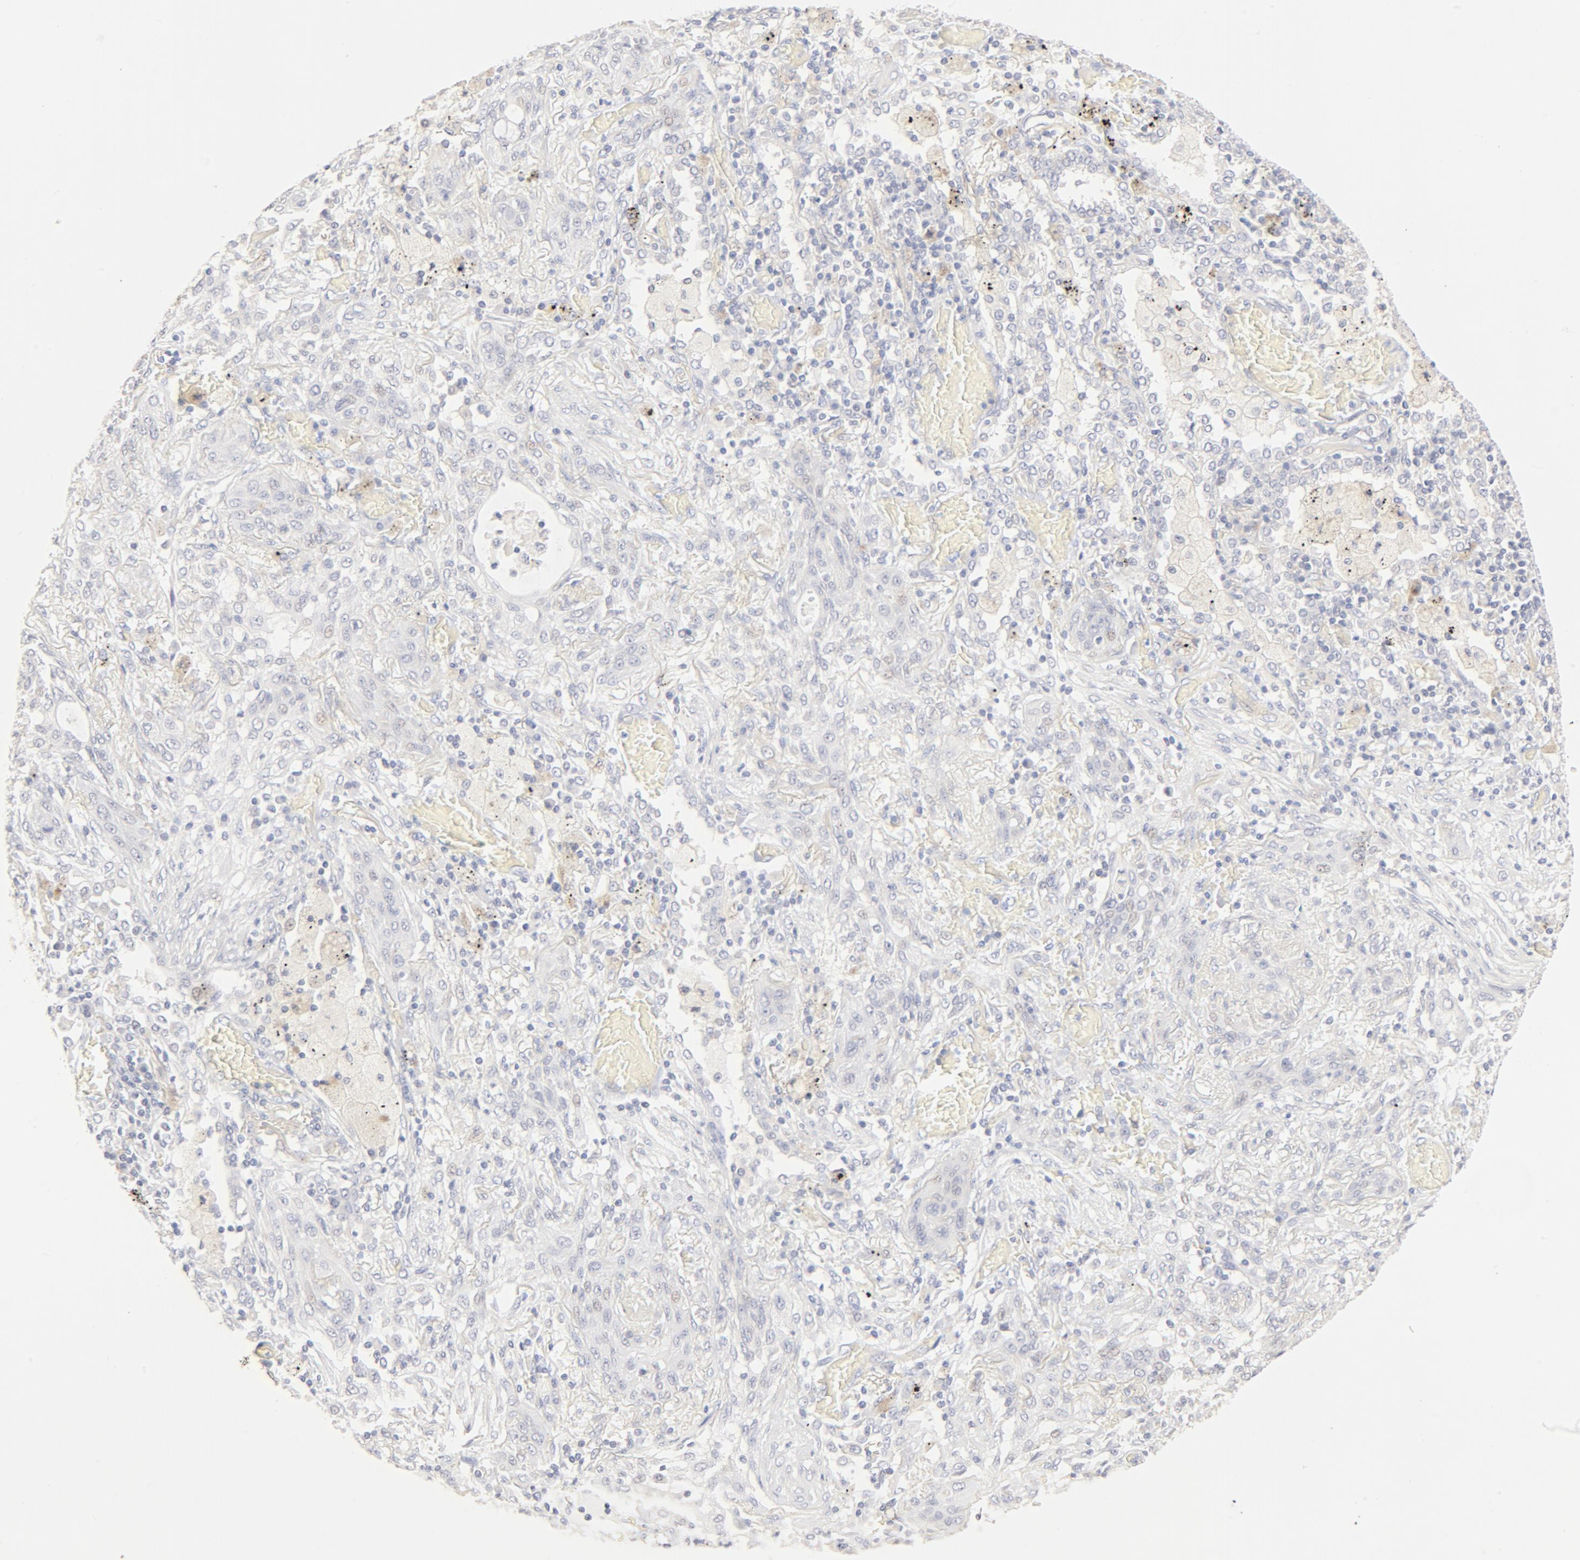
{"staining": {"intensity": "weak", "quantity": "<25%", "location": "cytoplasmic/membranous"}, "tissue": "lung cancer", "cell_type": "Tumor cells", "image_type": "cancer", "snomed": [{"axis": "morphology", "description": "Squamous cell carcinoma, NOS"}, {"axis": "topography", "description": "Lung"}], "caption": "Tumor cells are negative for protein expression in human lung cancer. Nuclei are stained in blue.", "gene": "FCGBP", "patient": {"sex": "female", "age": 47}}